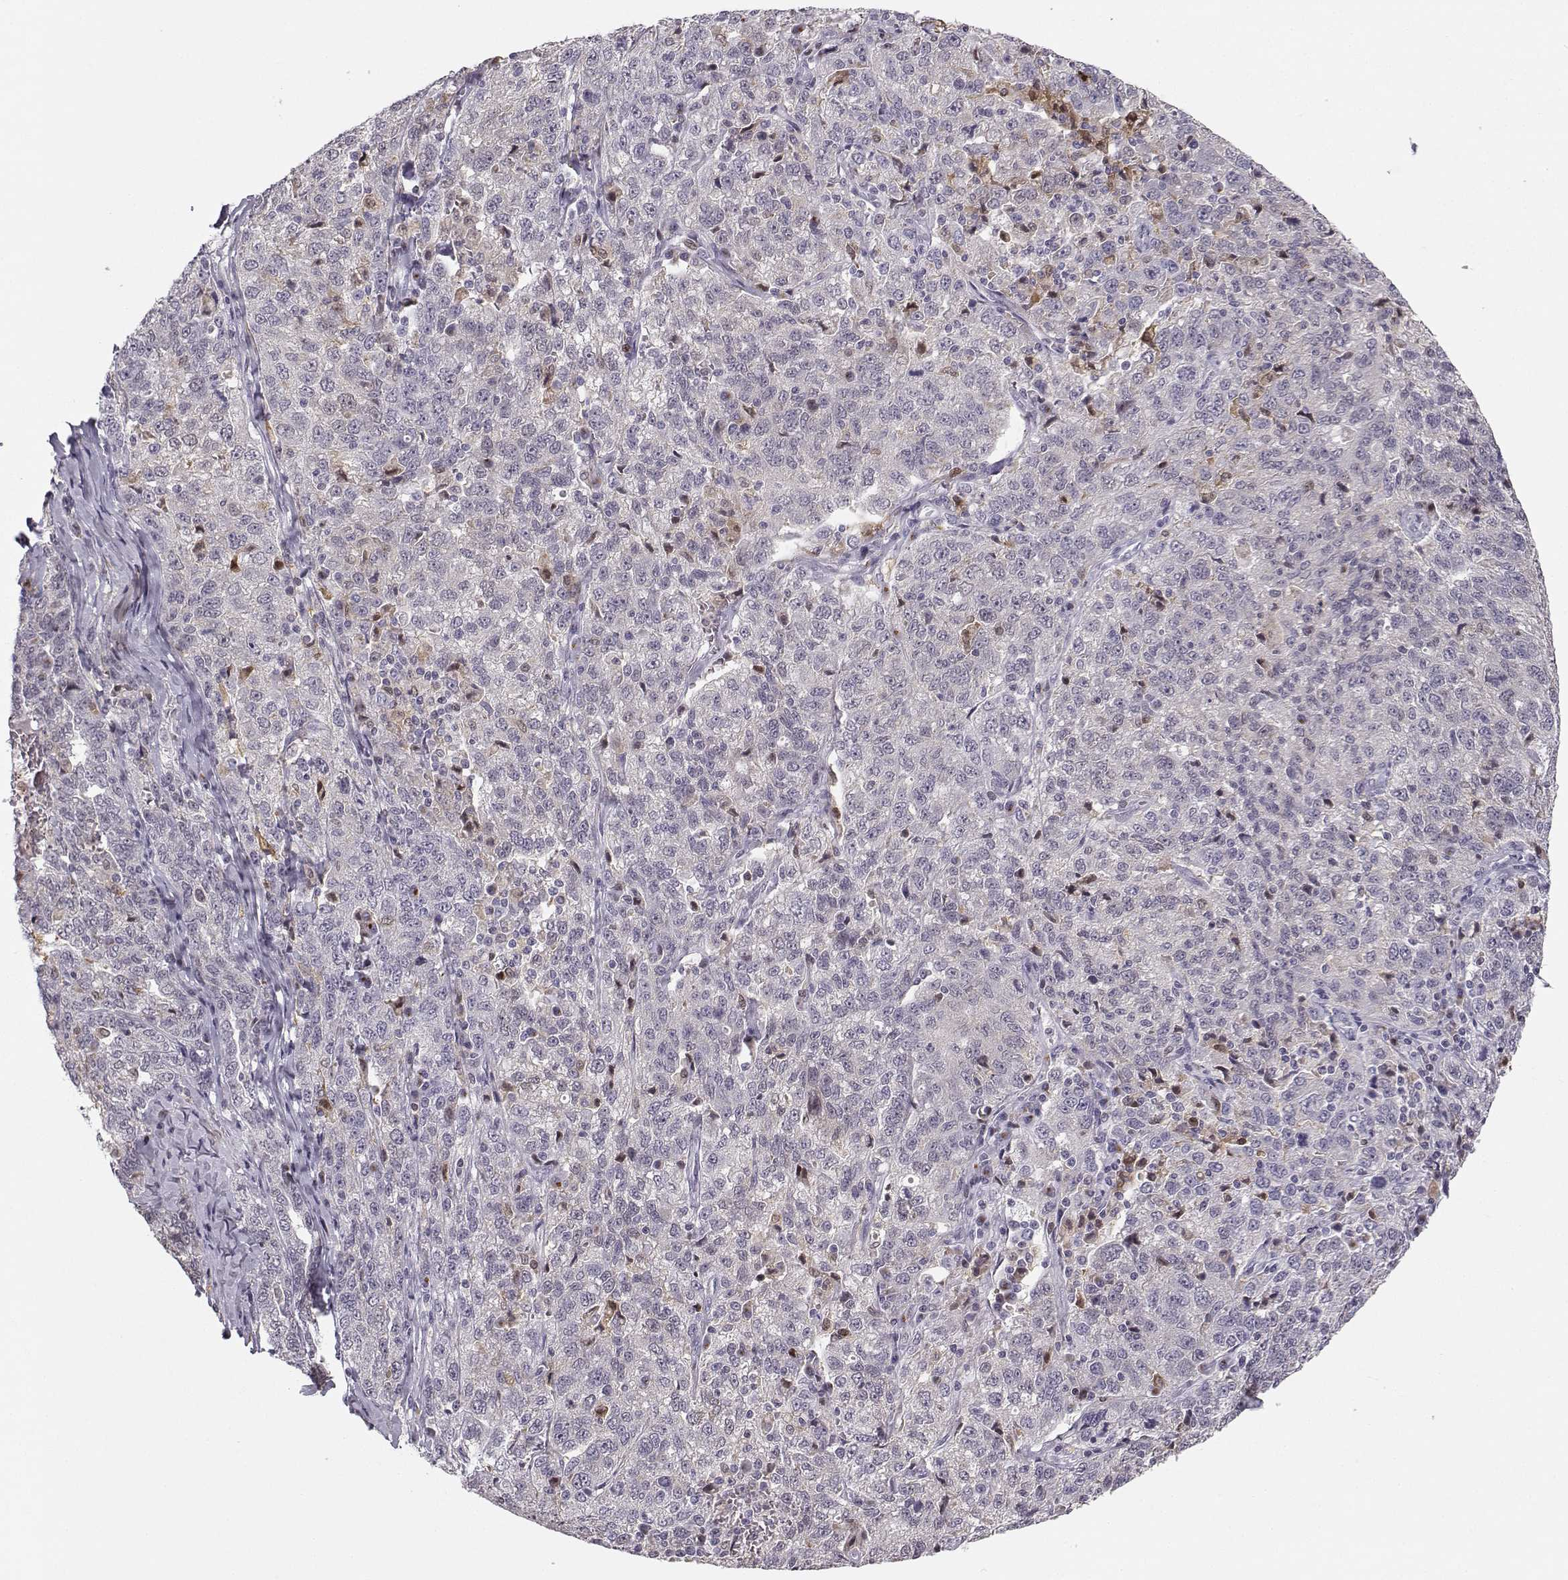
{"staining": {"intensity": "weak", "quantity": "<25%", "location": "cytoplasmic/membranous"}, "tissue": "ovarian cancer", "cell_type": "Tumor cells", "image_type": "cancer", "snomed": [{"axis": "morphology", "description": "Cystadenocarcinoma, serous, NOS"}, {"axis": "topography", "description": "Ovary"}], "caption": "IHC image of ovarian cancer (serous cystadenocarcinoma) stained for a protein (brown), which shows no staining in tumor cells. (DAB immunohistochemistry (IHC) with hematoxylin counter stain).", "gene": "HTR7", "patient": {"sex": "female", "age": 71}}